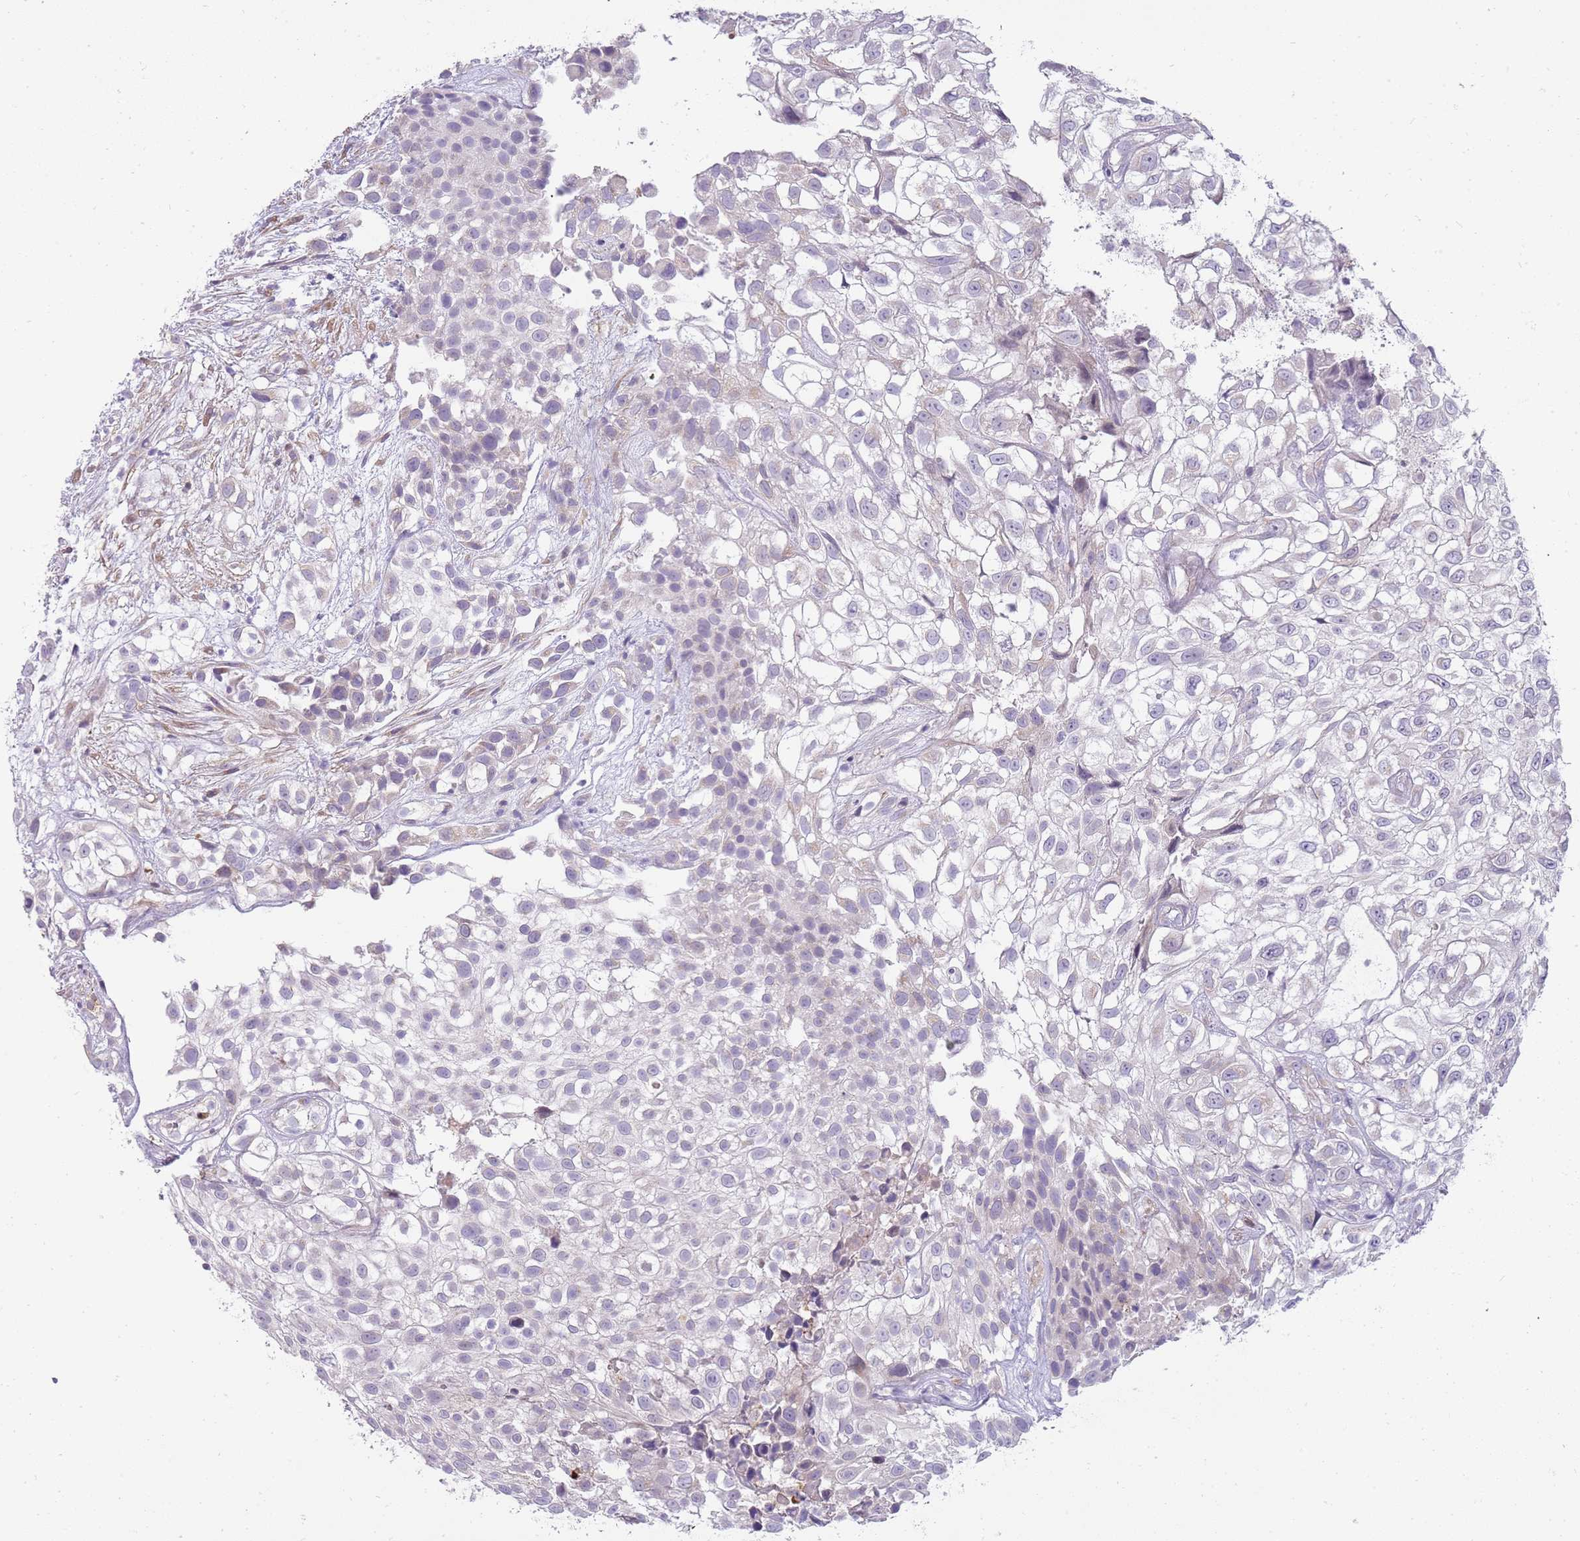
{"staining": {"intensity": "negative", "quantity": "none", "location": "none"}, "tissue": "urothelial cancer", "cell_type": "Tumor cells", "image_type": "cancer", "snomed": [{"axis": "morphology", "description": "Urothelial carcinoma, High grade"}, {"axis": "topography", "description": "Urinary bladder"}], "caption": "High power microscopy photomicrograph of an immunohistochemistry photomicrograph of urothelial cancer, revealing no significant expression in tumor cells. (DAB IHC, high magnification).", "gene": "DIPK1C", "patient": {"sex": "male", "age": 56}}